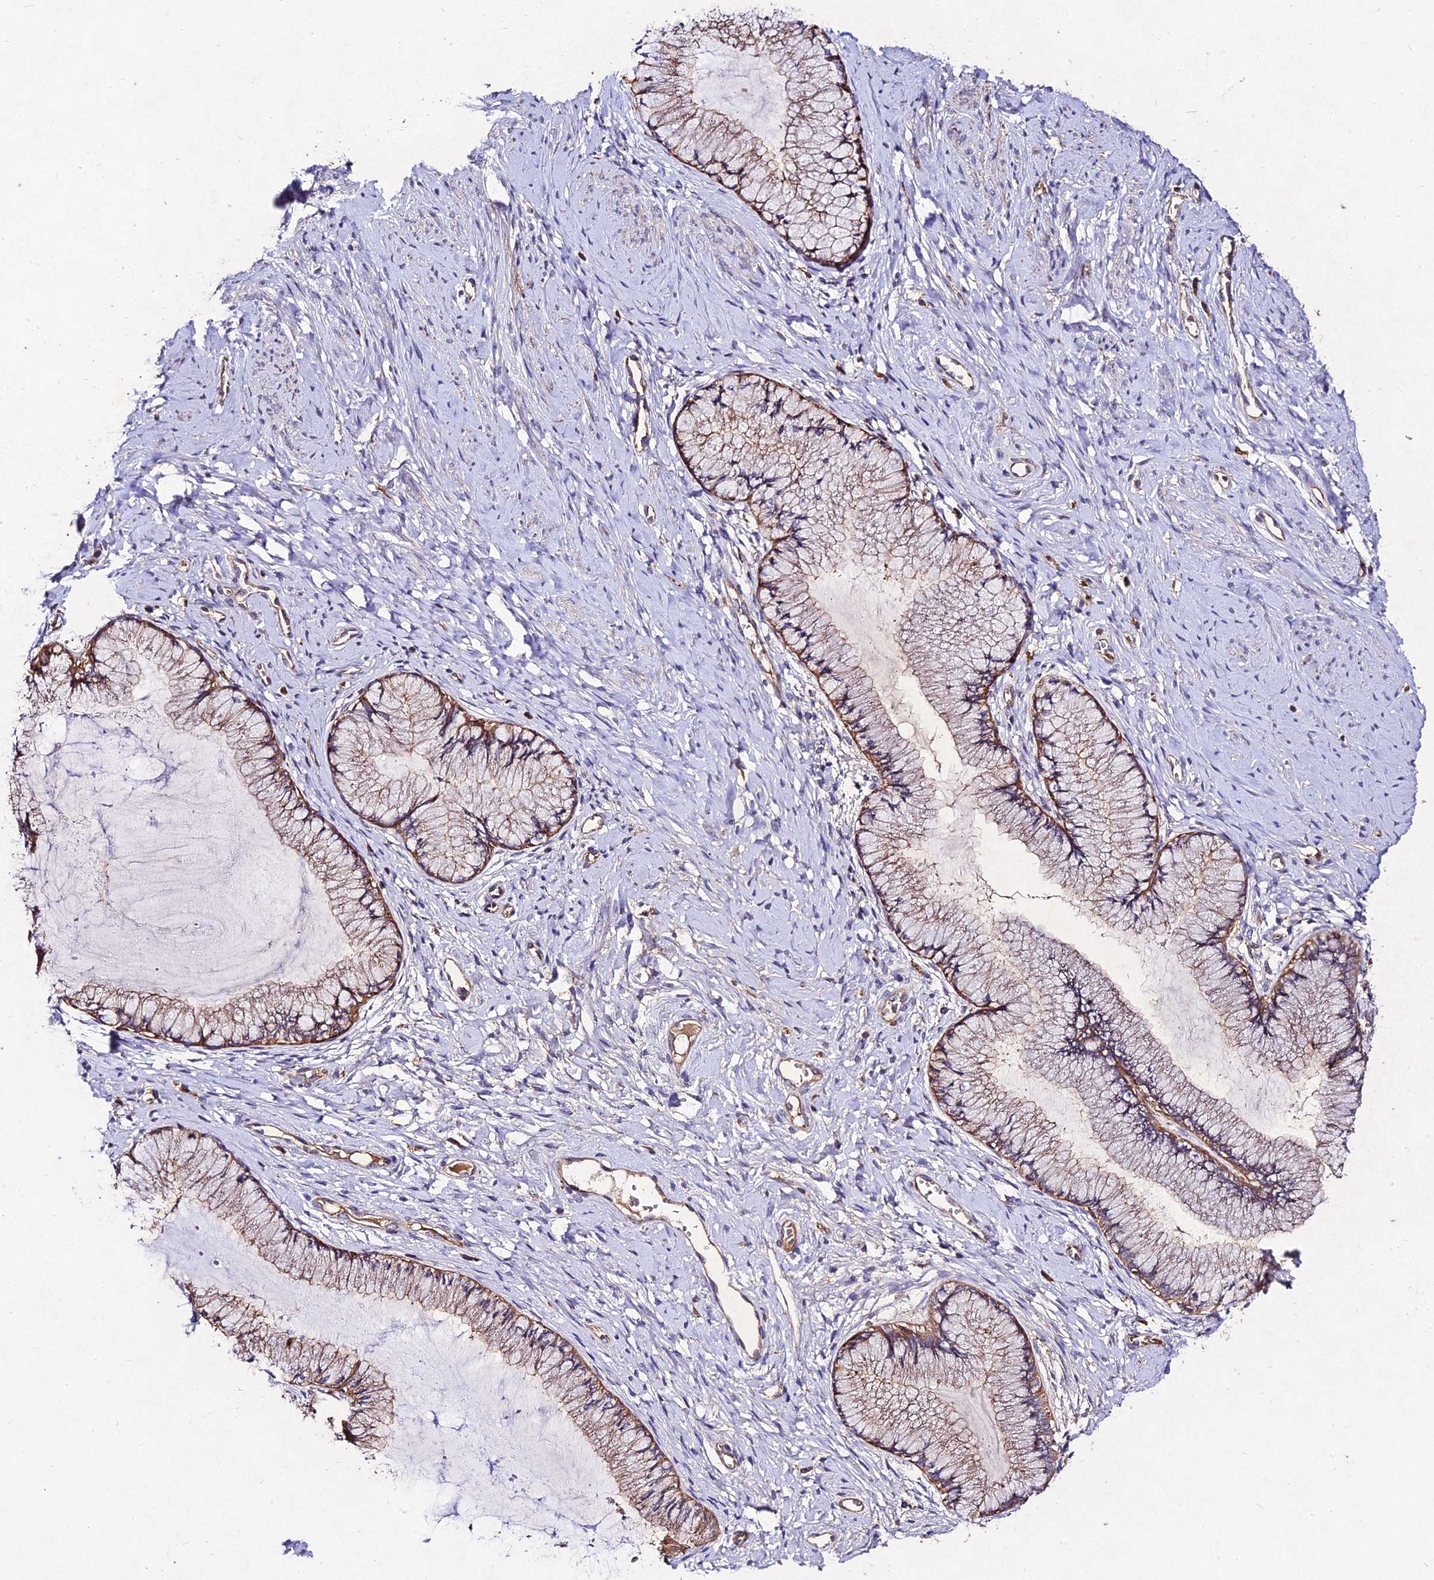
{"staining": {"intensity": "moderate", "quantity": ">75%", "location": "cytoplasmic/membranous"}, "tissue": "cervix", "cell_type": "Glandular cells", "image_type": "normal", "snomed": [{"axis": "morphology", "description": "Normal tissue, NOS"}, {"axis": "topography", "description": "Cervix"}], "caption": "Immunohistochemical staining of unremarkable cervix demonstrates medium levels of moderate cytoplasmic/membranous expression in approximately >75% of glandular cells.", "gene": "AP3M1", "patient": {"sex": "female", "age": 42}}